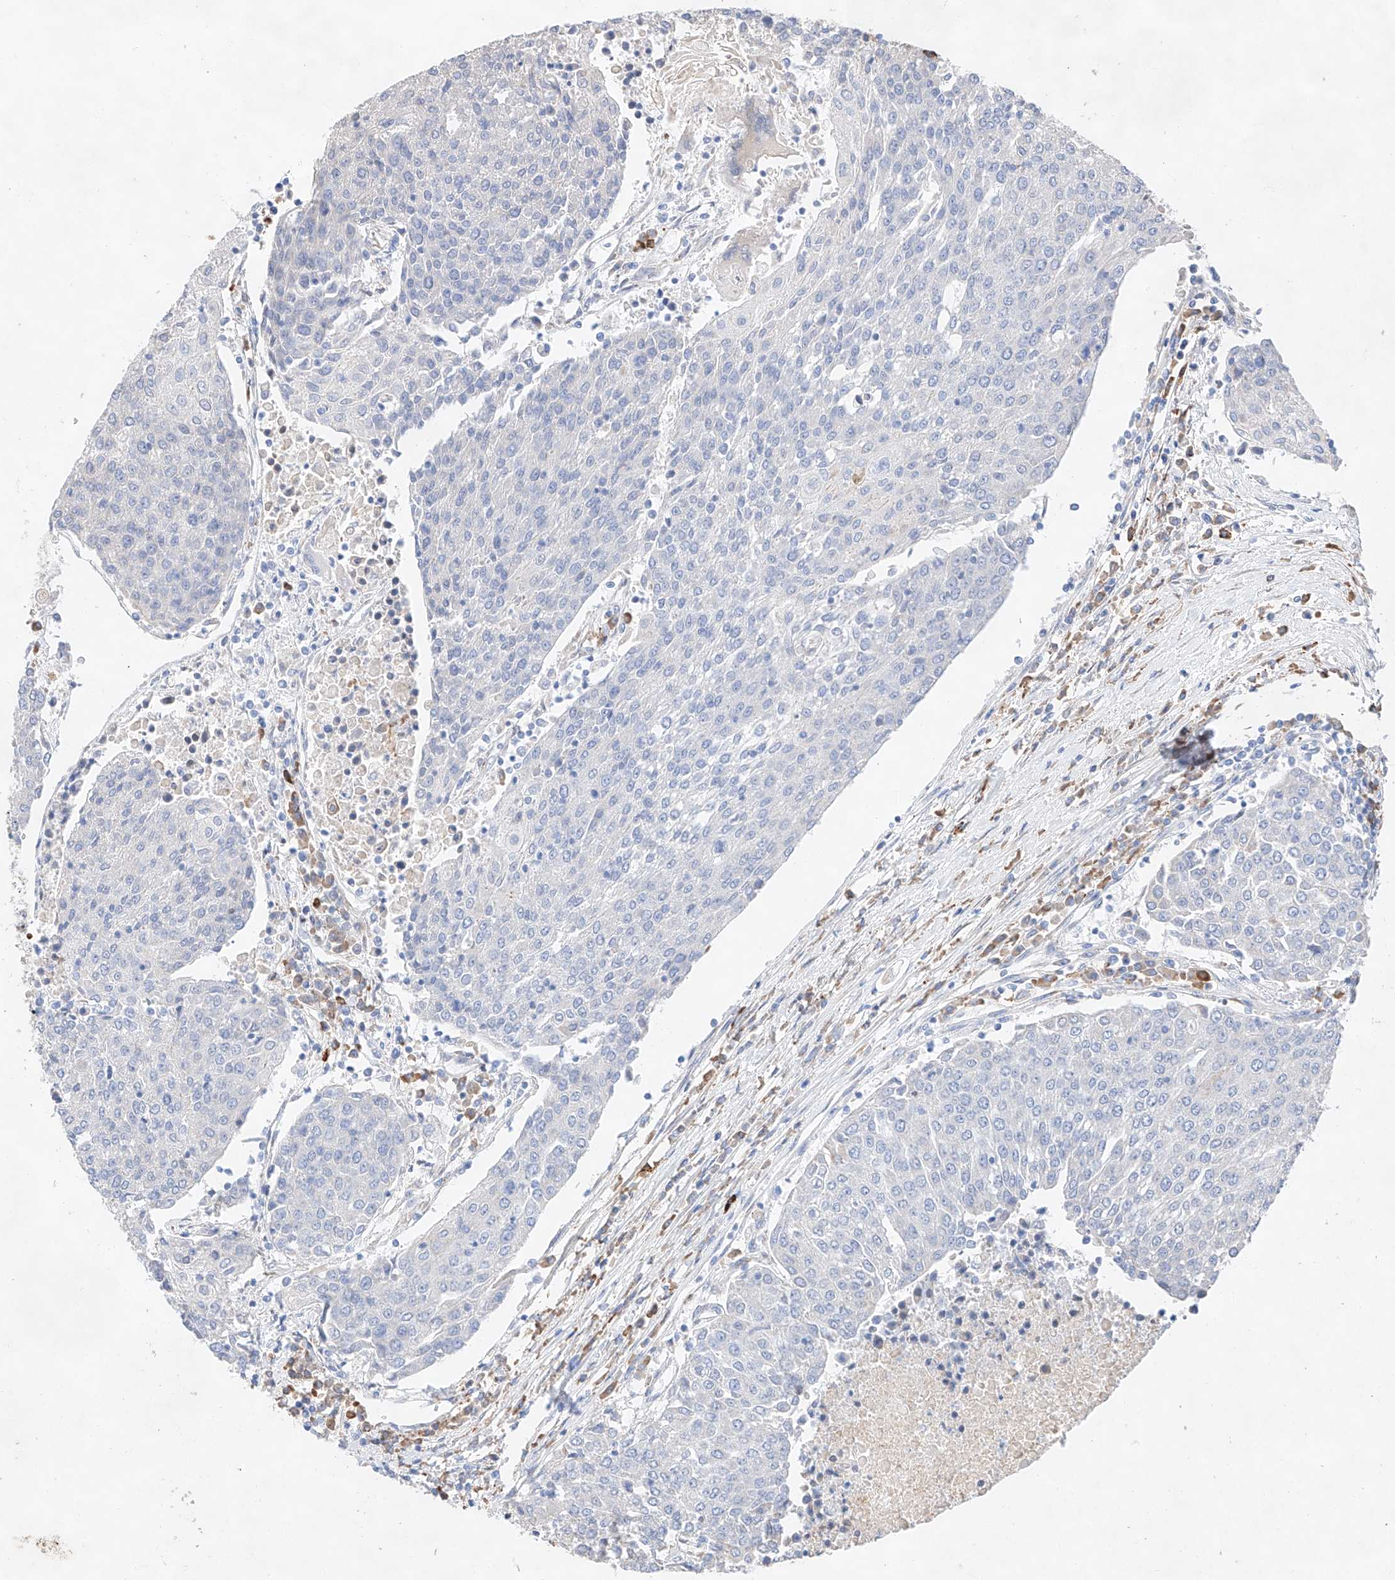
{"staining": {"intensity": "negative", "quantity": "none", "location": "none"}, "tissue": "urothelial cancer", "cell_type": "Tumor cells", "image_type": "cancer", "snomed": [{"axis": "morphology", "description": "Urothelial carcinoma, High grade"}, {"axis": "topography", "description": "Urinary bladder"}], "caption": "Image shows no protein staining in tumor cells of urothelial cancer tissue.", "gene": "ATP9B", "patient": {"sex": "female", "age": 85}}